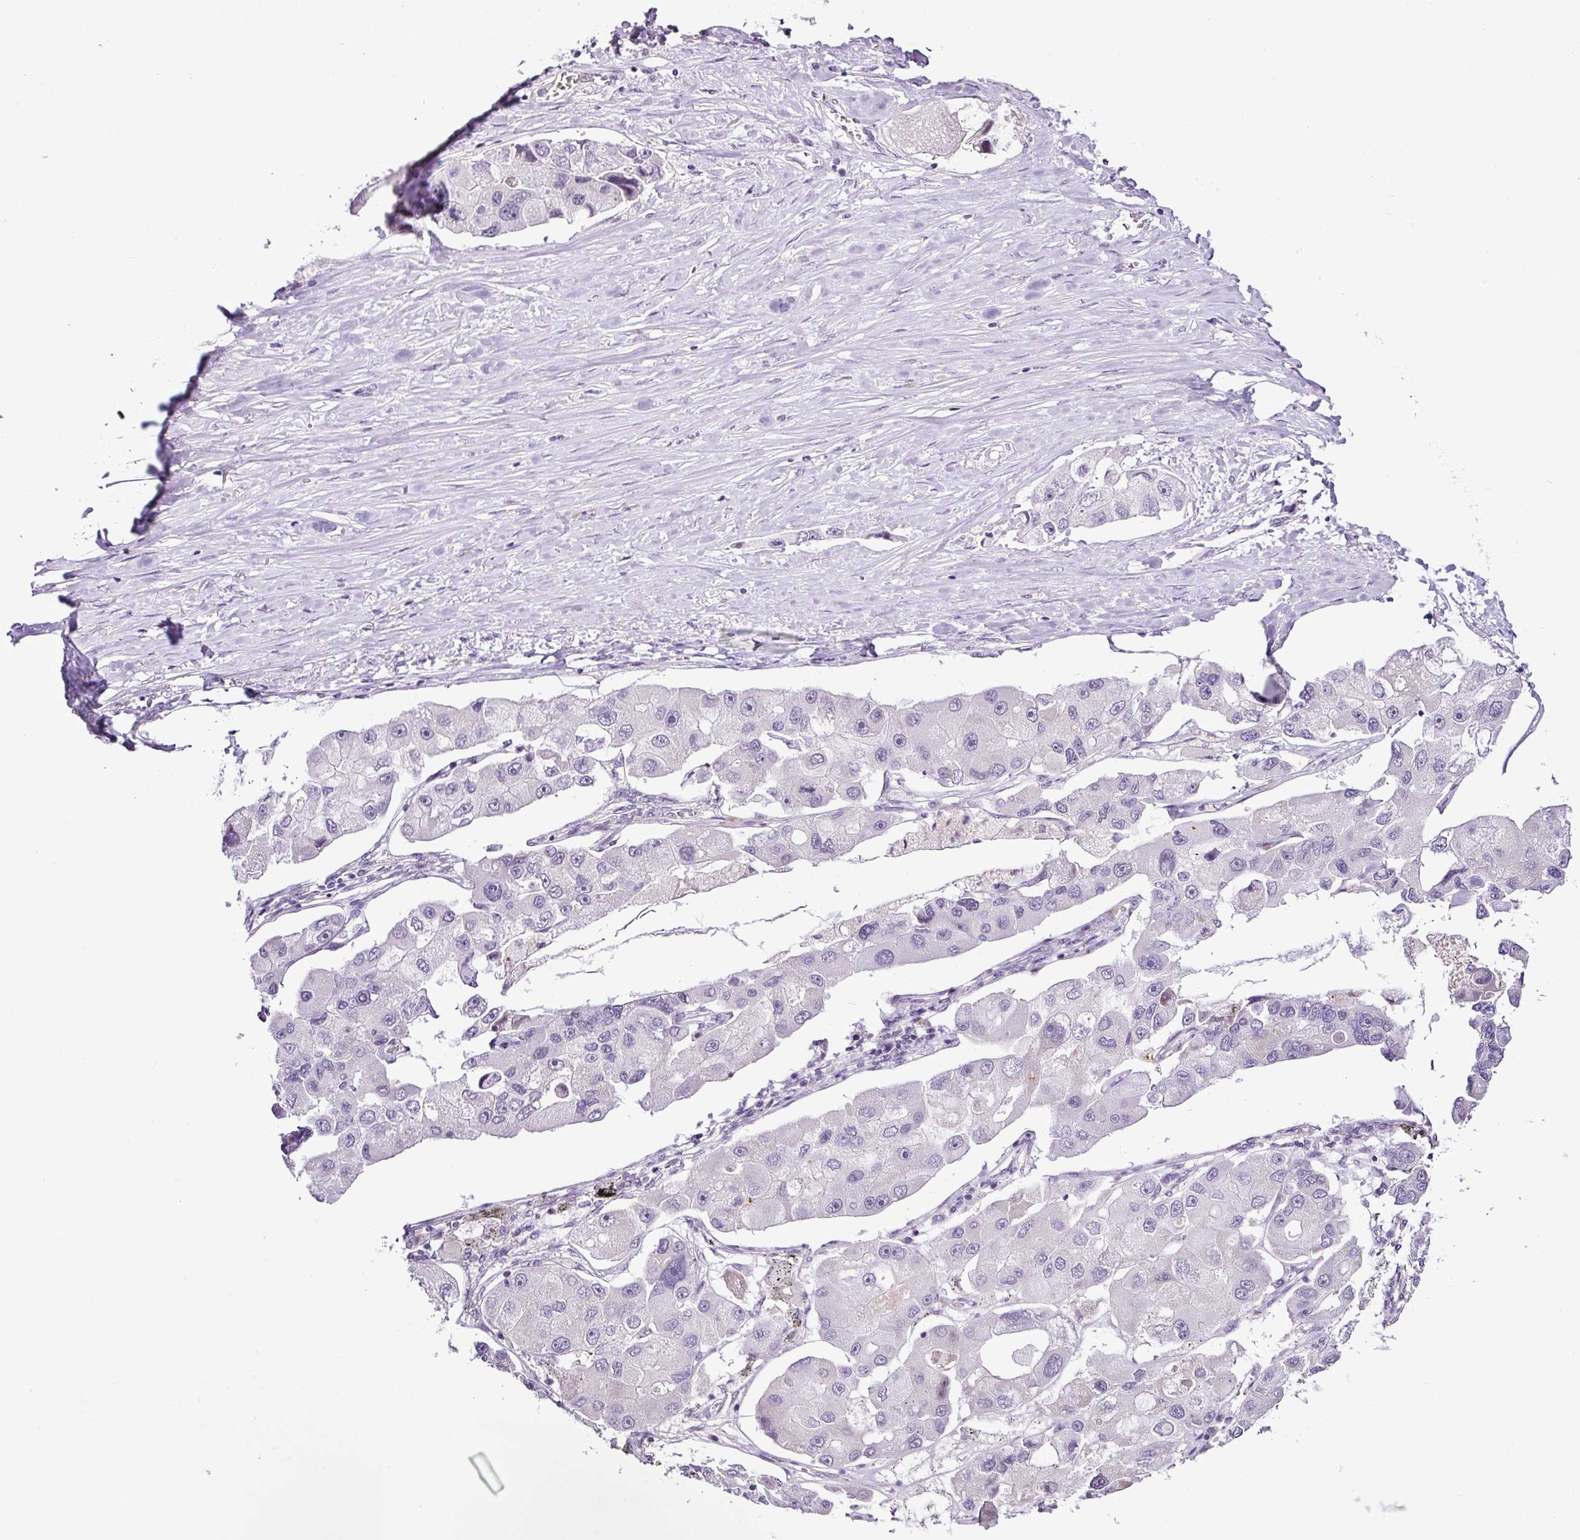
{"staining": {"intensity": "negative", "quantity": "none", "location": "none"}, "tissue": "lung cancer", "cell_type": "Tumor cells", "image_type": "cancer", "snomed": [{"axis": "morphology", "description": "Adenocarcinoma, NOS"}, {"axis": "topography", "description": "Lung"}], "caption": "The histopathology image displays no significant staining in tumor cells of adenocarcinoma (lung). The staining is performed using DAB brown chromogen with nuclei counter-stained in using hematoxylin.", "gene": "TEX30", "patient": {"sex": "female", "age": 54}}